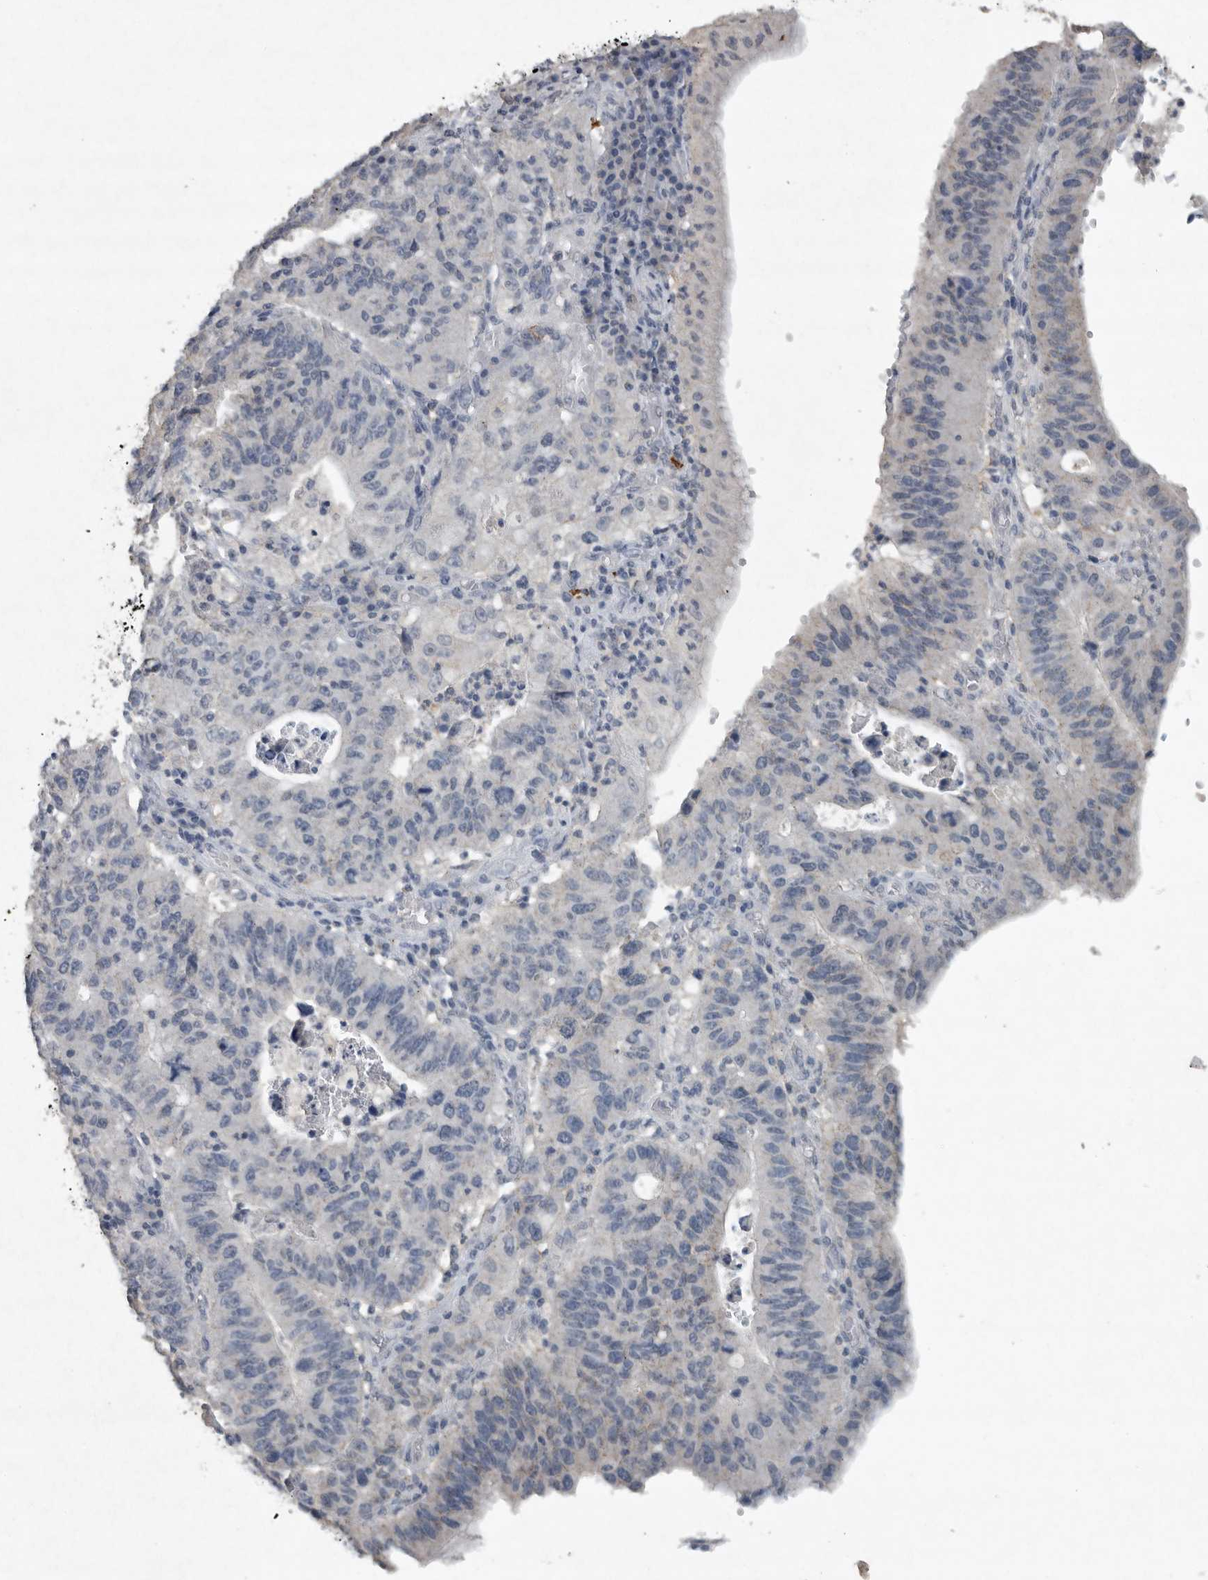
{"staining": {"intensity": "negative", "quantity": "none", "location": "none"}, "tissue": "stomach cancer", "cell_type": "Tumor cells", "image_type": "cancer", "snomed": [{"axis": "morphology", "description": "Adenocarcinoma, NOS"}, {"axis": "topography", "description": "Stomach"}], "caption": "DAB immunohistochemical staining of stomach adenocarcinoma shows no significant positivity in tumor cells.", "gene": "IL20", "patient": {"sex": "male", "age": 59}}